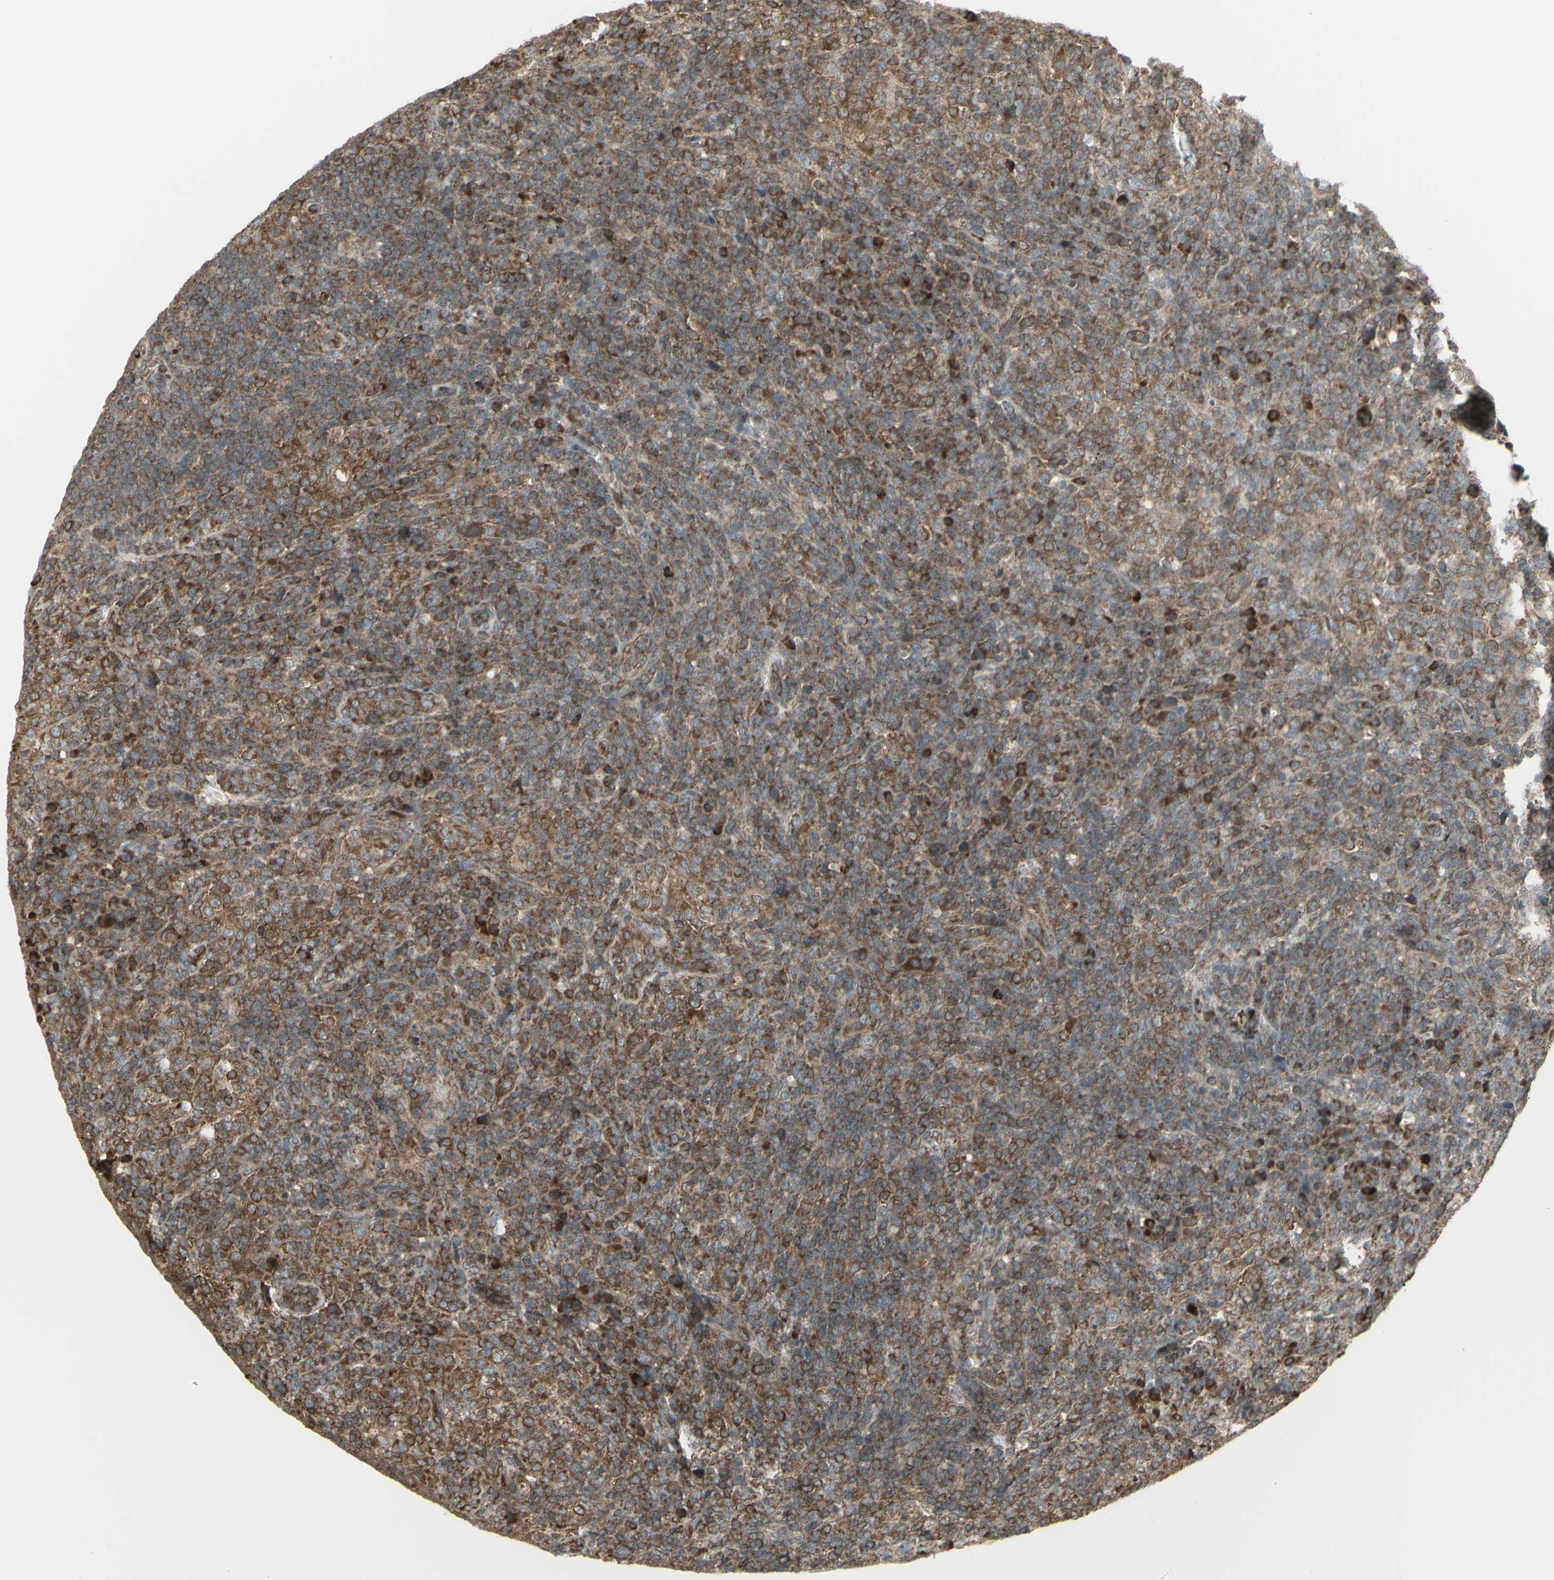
{"staining": {"intensity": "strong", "quantity": "25%-75%", "location": "cytoplasmic/membranous"}, "tissue": "lymphoma", "cell_type": "Tumor cells", "image_type": "cancer", "snomed": [{"axis": "morphology", "description": "Malignant lymphoma, non-Hodgkin's type, High grade"}, {"axis": "topography", "description": "Lymph node"}], "caption": "Protein staining of high-grade malignant lymphoma, non-Hodgkin's type tissue shows strong cytoplasmic/membranous positivity in about 25%-75% of tumor cells.", "gene": "FKBP3", "patient": {"sex": "female", "age": 76}}